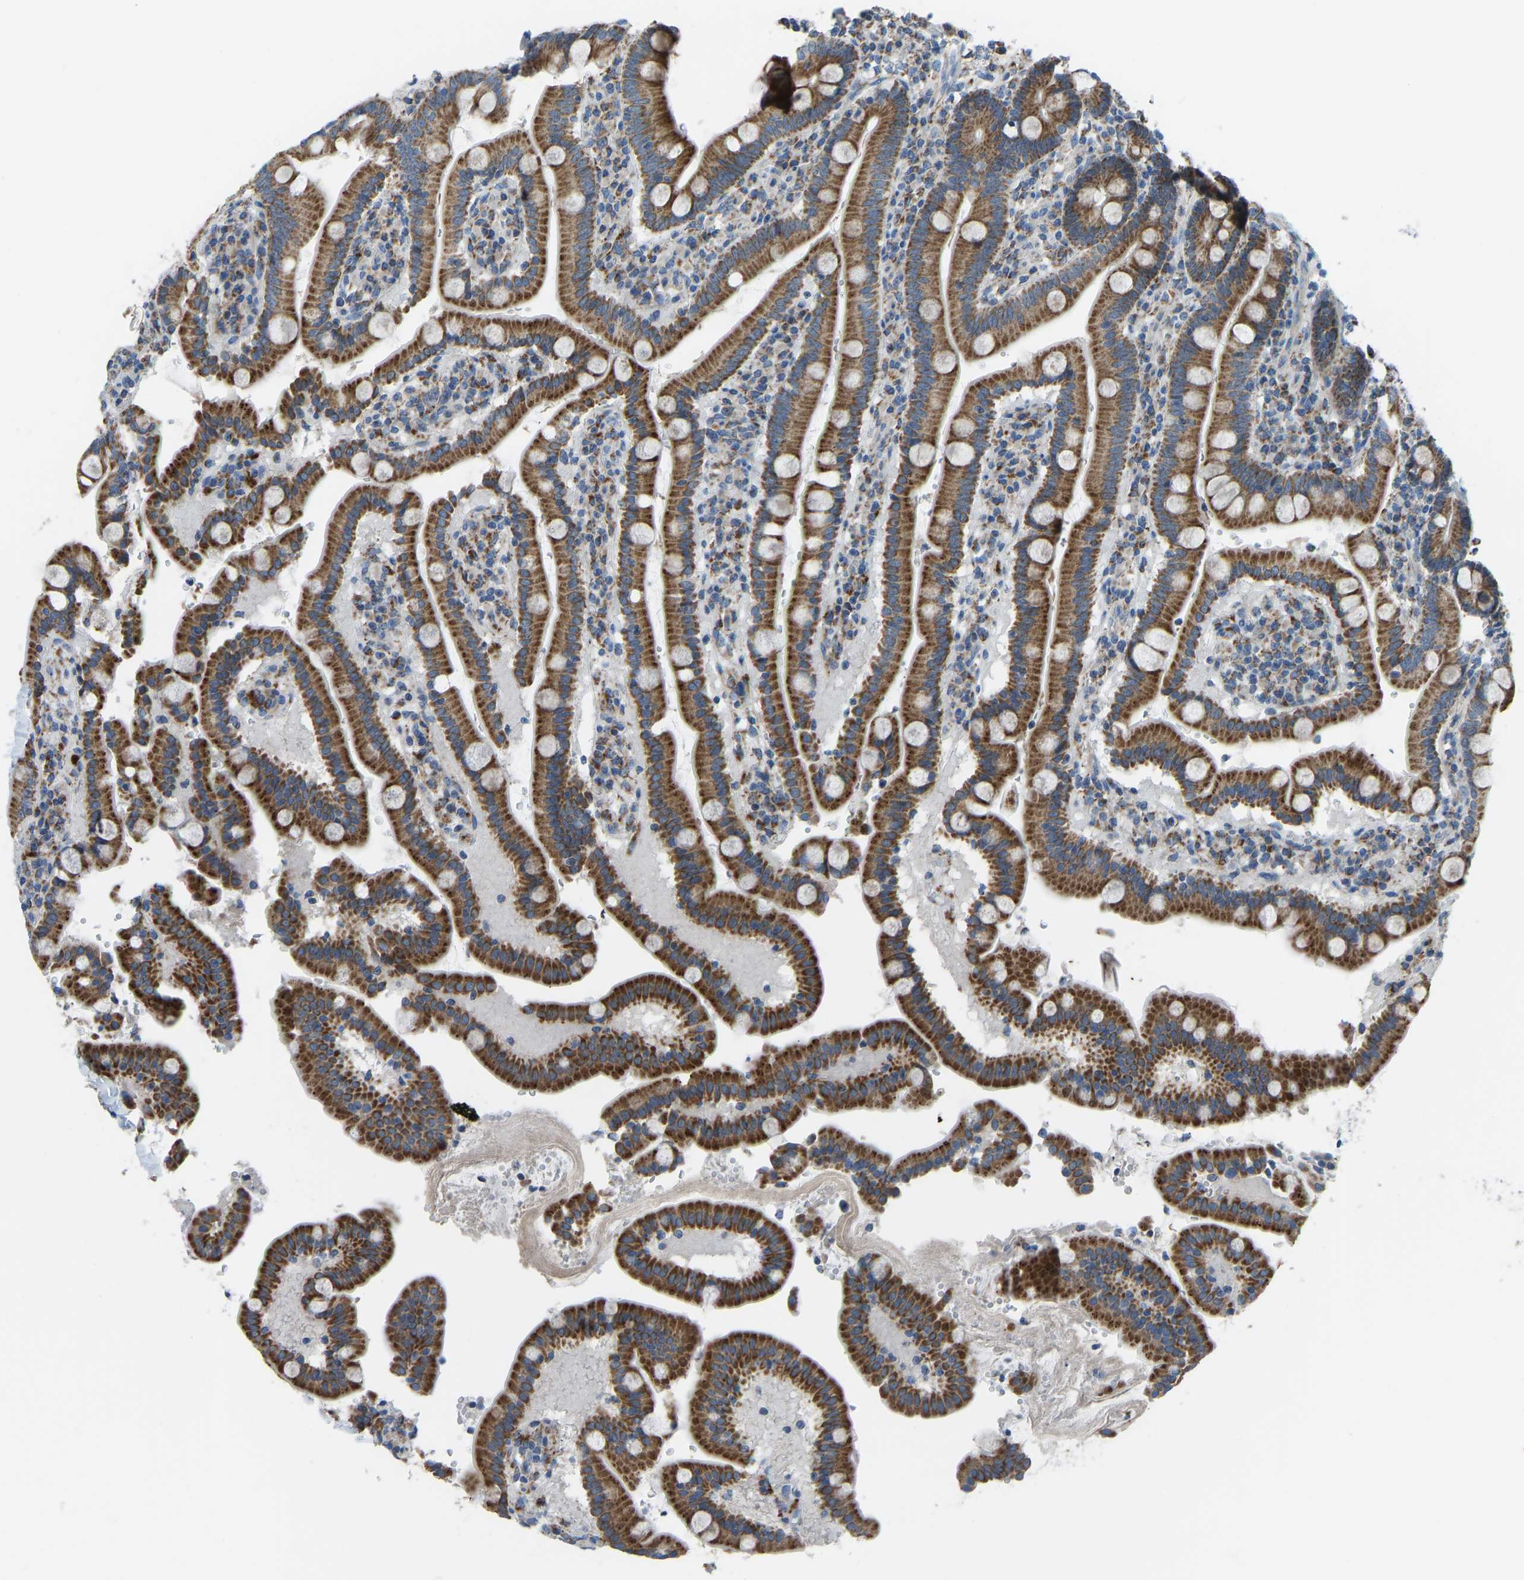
{"staining": {"intensity": "strong", "quantity": ">75%", "location": "cytoplasmic/membranous"}, "tissue": "duodenum", "cell_type": "Glandular cells", "image_type": "normal", "snomed": [{"axis": "morphology", "description": "Normal tissue, NOS"}, {"axis": "topography", "description": "Small intestine, NOS"}], "caption": "Immunohistochemical staining of benign human duodenum reveals high levels of strong cytoplasmic/membranous staining in about >75% of glandular cells. The staining was performed using DAB (3,3'-diaminobenzidine) to visualize the protein expression in brown, while the nuclei were stained in blue with hematoxylin (Magnification: 20x).", "gene": "SMIM20", "patient": {"sex": "female", "age": 71}}